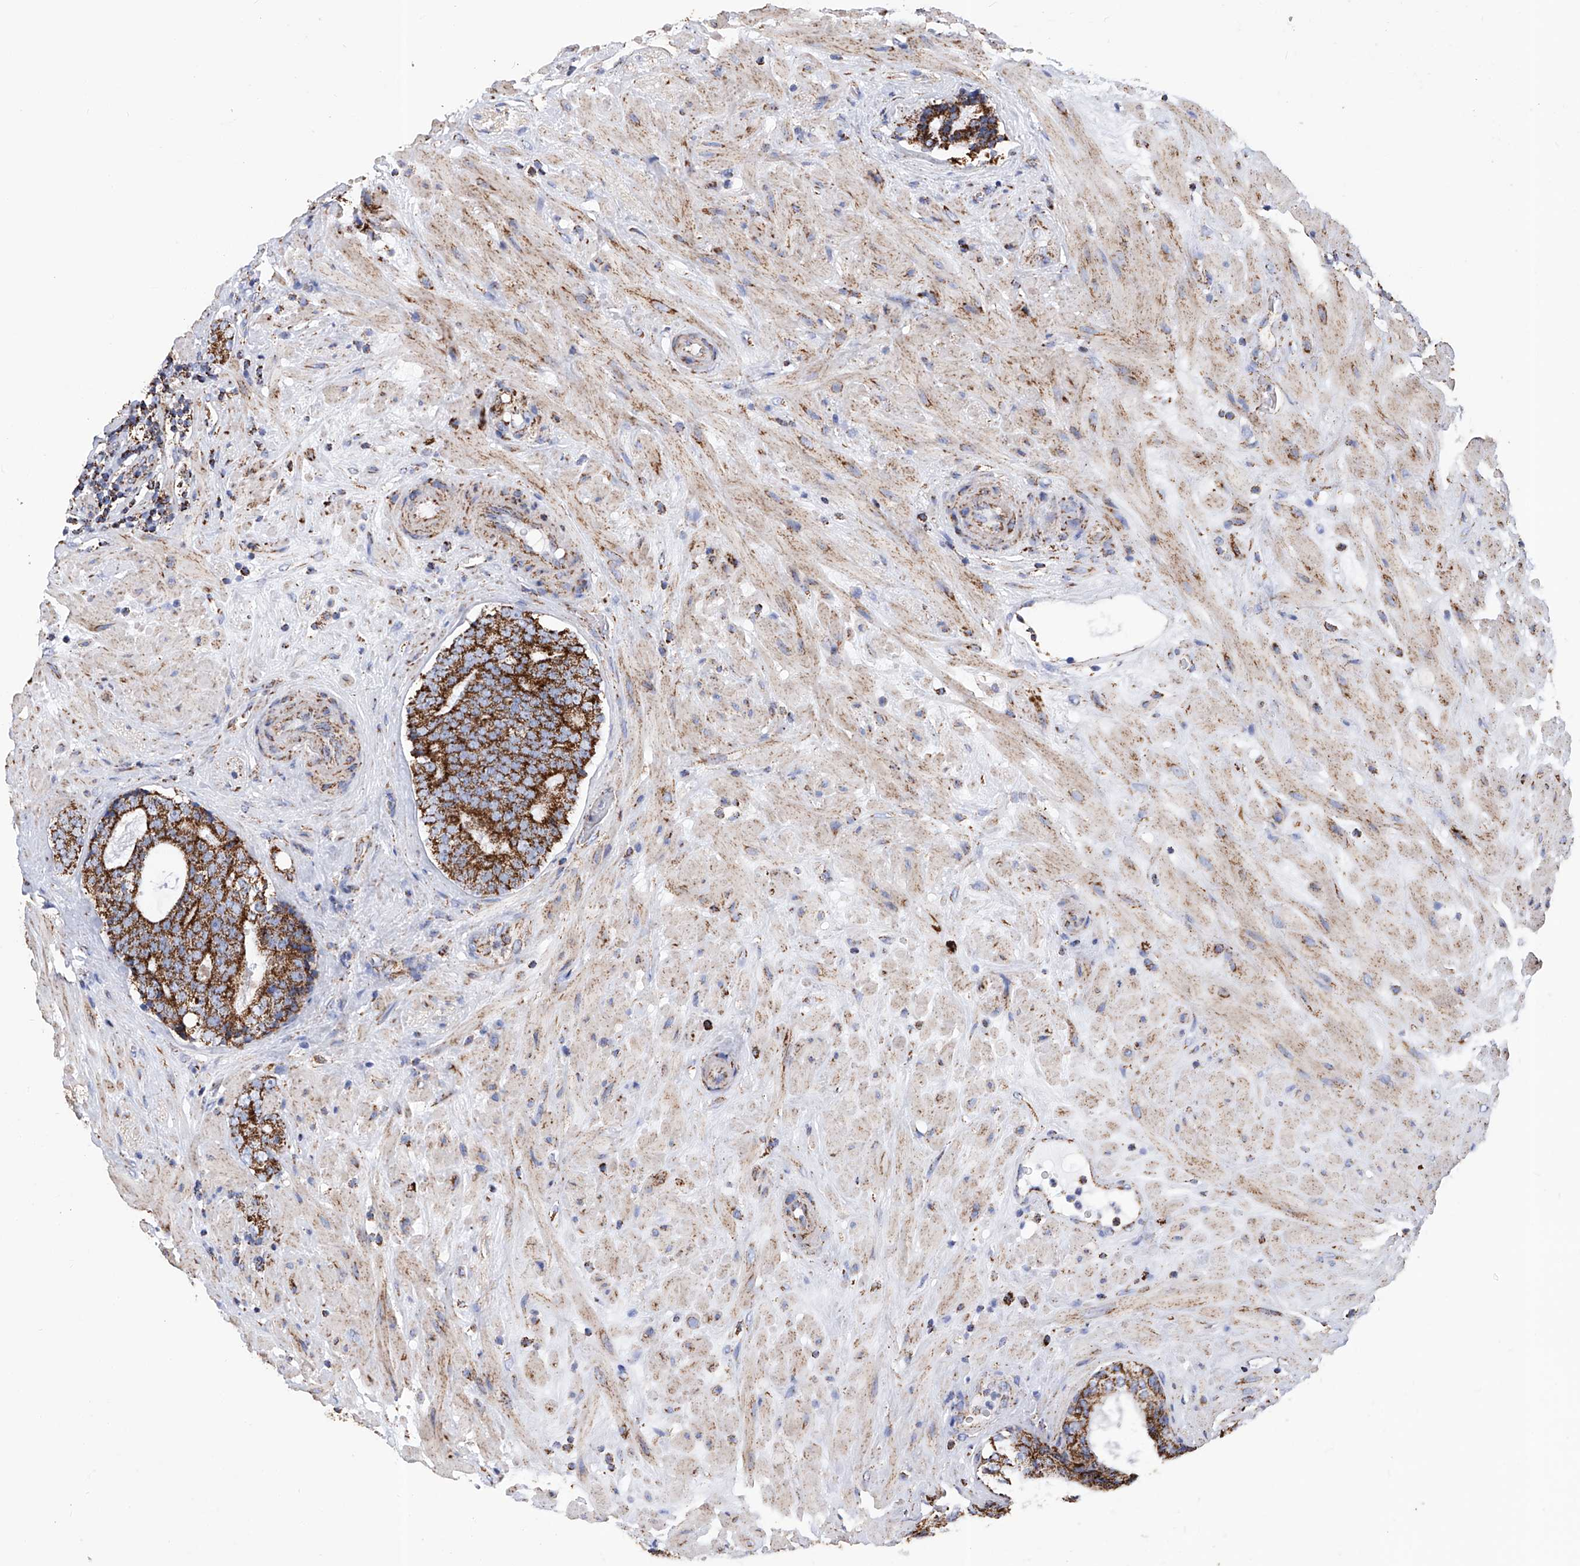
{"staining": {"intensity": "strong", "quantity": ">75%", "location": "cytoplasmic/membranous"}, "tissue": "prostate cancer", "cell_type": "Tumor cells", "image_type": "cancer", "snomed": [{"axis": "morphology", "description": "Adenocarcinoma, High grade"}, {"axis": "topography", "description": "Prostate"}], "caption": "Human adenocarcinoma (high-grade) (prostate) stained with a protein marker reveals strong staining in tumor cells.", "gene": "ATP5PF", "patient": {"sex": "male", "age": 56}}